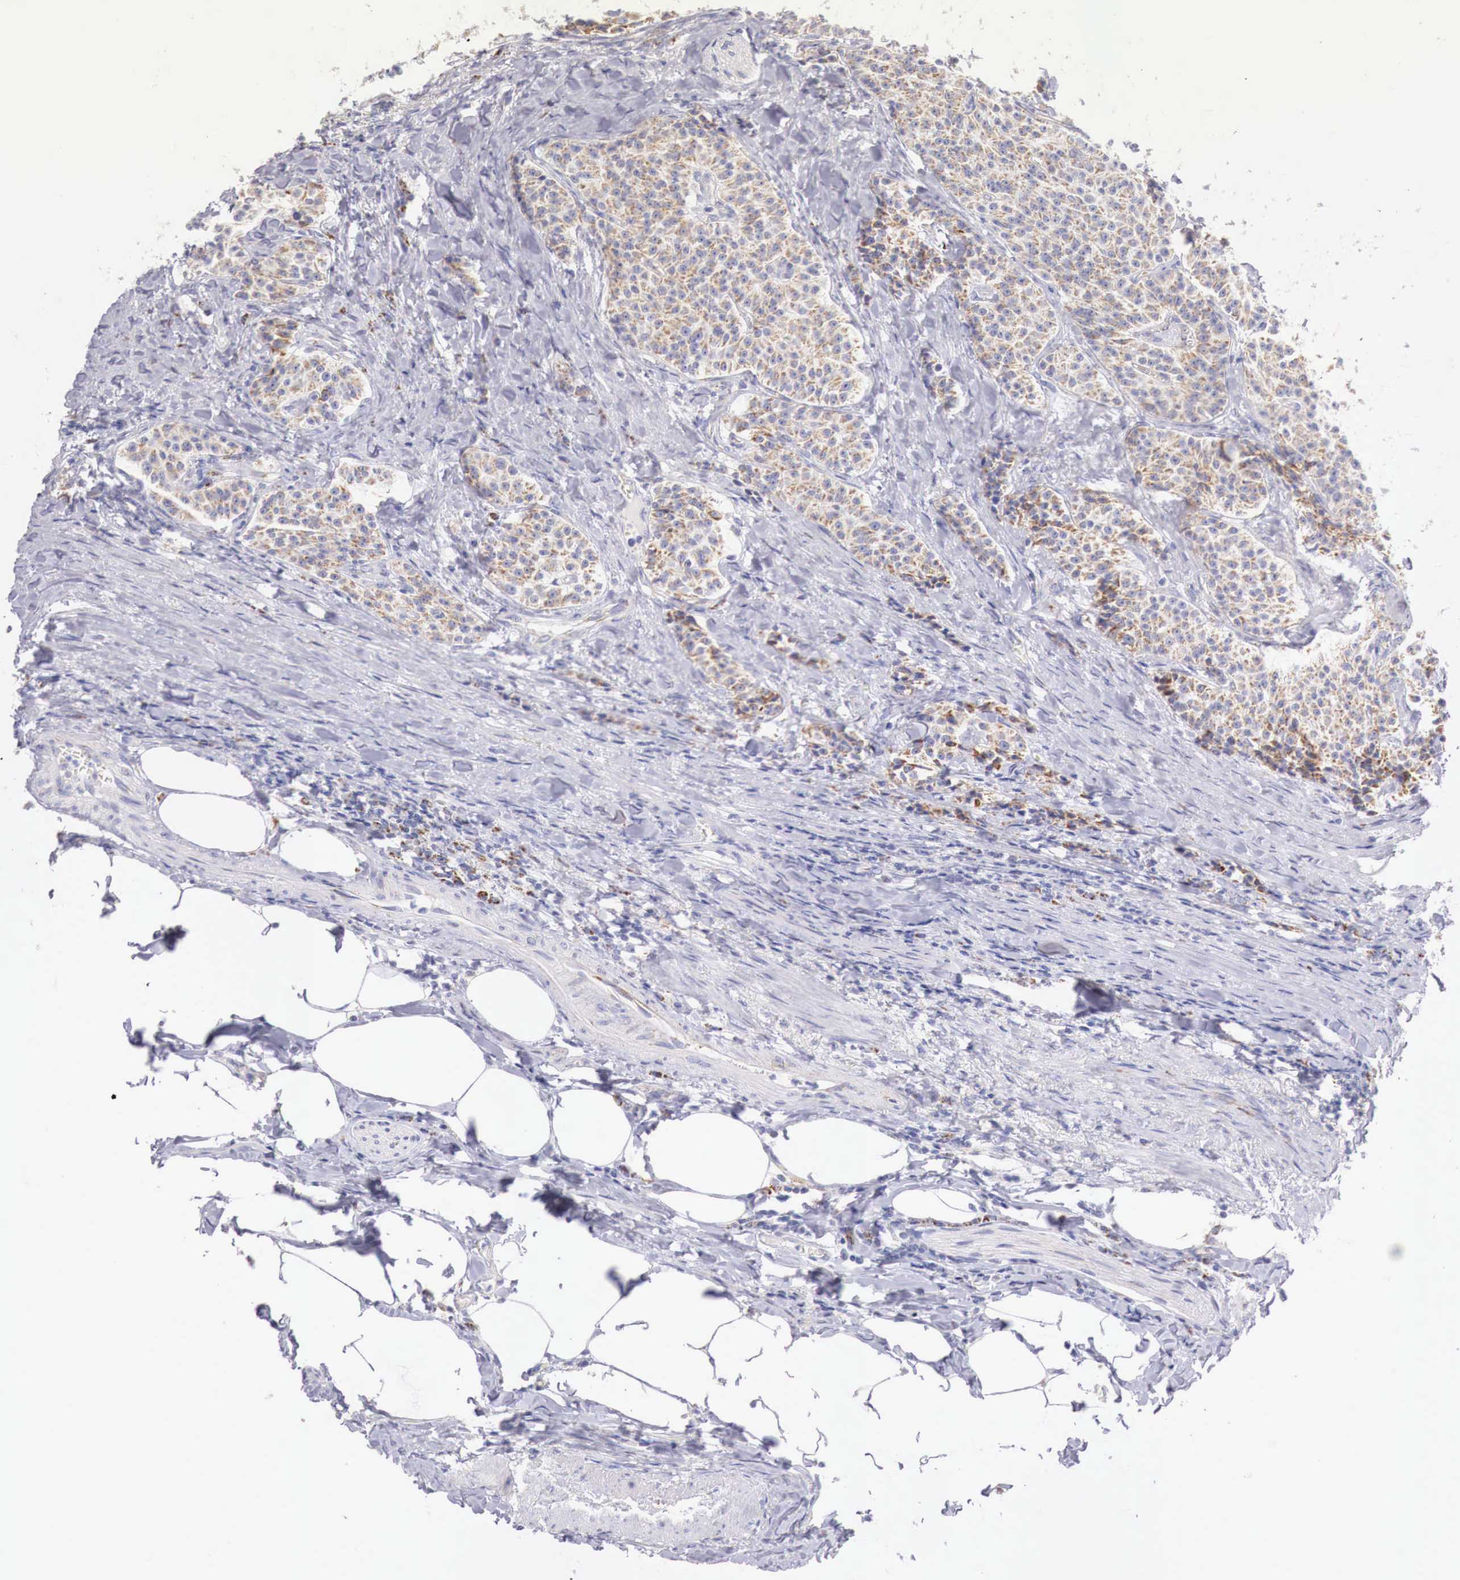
{"staining": {"intensity": "moderate", "quantity": ">75%", "location": "cytoplasmic/membranous"}, "tissue": "carcinoid", "cell_type": "Tumor cells", "image_type": "cancer", "snomed": [{"axis": "morphology", "description": "Carcinoid, malignant, NOS"}, {"axis": "topography", "description": "Stomach"}], "caption": "Protein staining of carcinoid tissue exhibits moderate cytoplasmic/membranous staining in about >75% of tumor cells.", "gene": "IDH3G", "patient": {"sex": "female", "age": 76}}